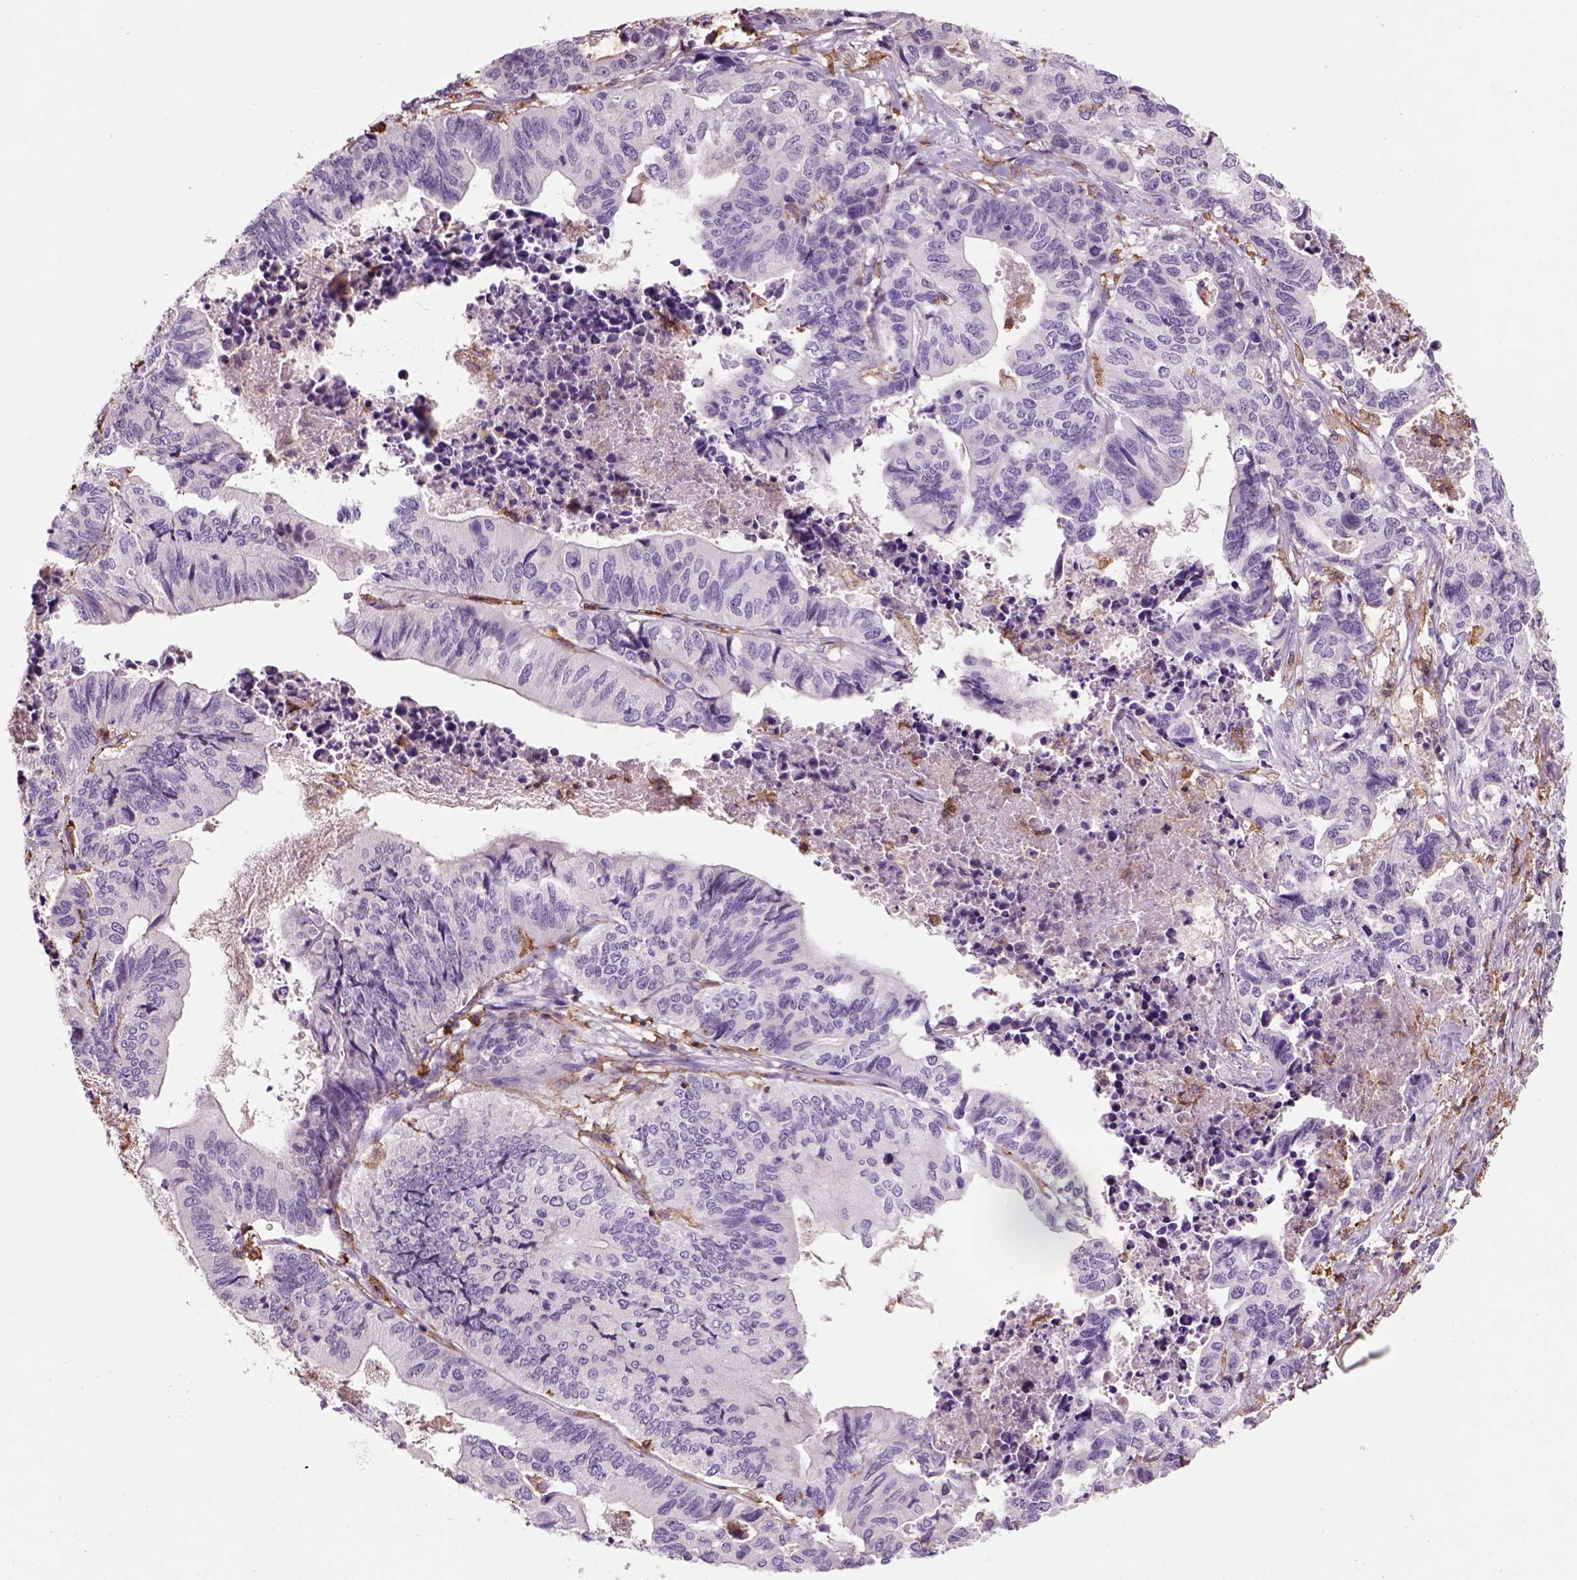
{"staining": {"intensity": "negative", "quantity": "none", "location": "none"}, "tissue": "stomach cancer", "cell_type": "Tumor cells", "image_type": "cancer", "snomed": [{"axis": "morphology", "description": "Adenocarcinoma, NOS"}, {"axis": "topography", "description": "Stomach, upper"}], "caption": "Immunohistochemical staining of stomach cancer (adenocarcinoma) shows no significant expression in tumor cells.", "gene": "CD14", "patient": {"sex": "female", "age": 67}}